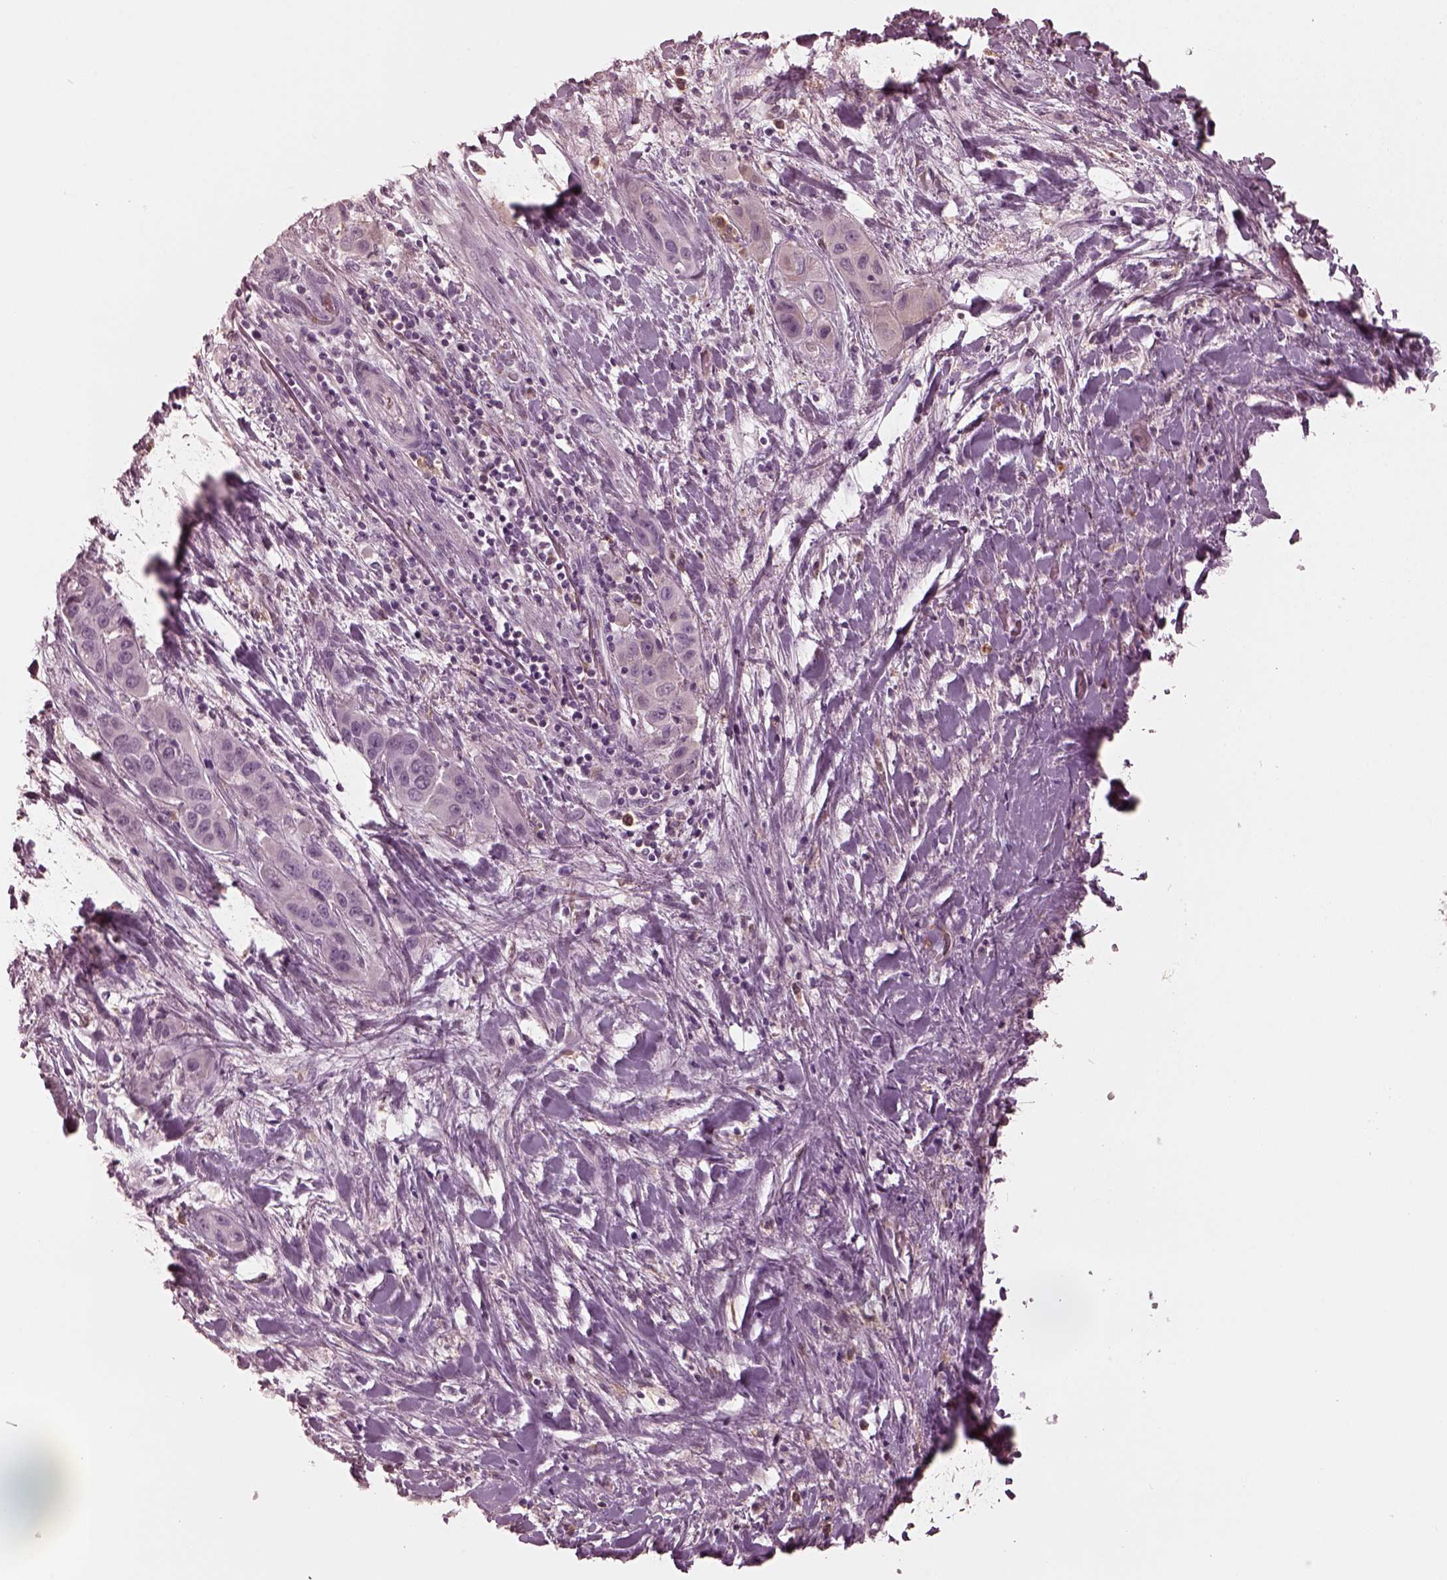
{"staining": {"intensity": "negative", "quantity": "none", "location": "none"}, "tissue": "liver cancer", "cell_type": "Tumor cells", "image_type": "cancer", "snomed": [{"axis": "morphology", "description": "Cholangiocarcinoma"}, {"axis": "topography", "description": "Liver"}], "caption": "The IHC micrograph has no significant staining in tumor cells of liver cancer (cholangiocarcinoma) tissue.", "gene": "PSTPIP2", "patient": {"sex": "female", "age": 52}}